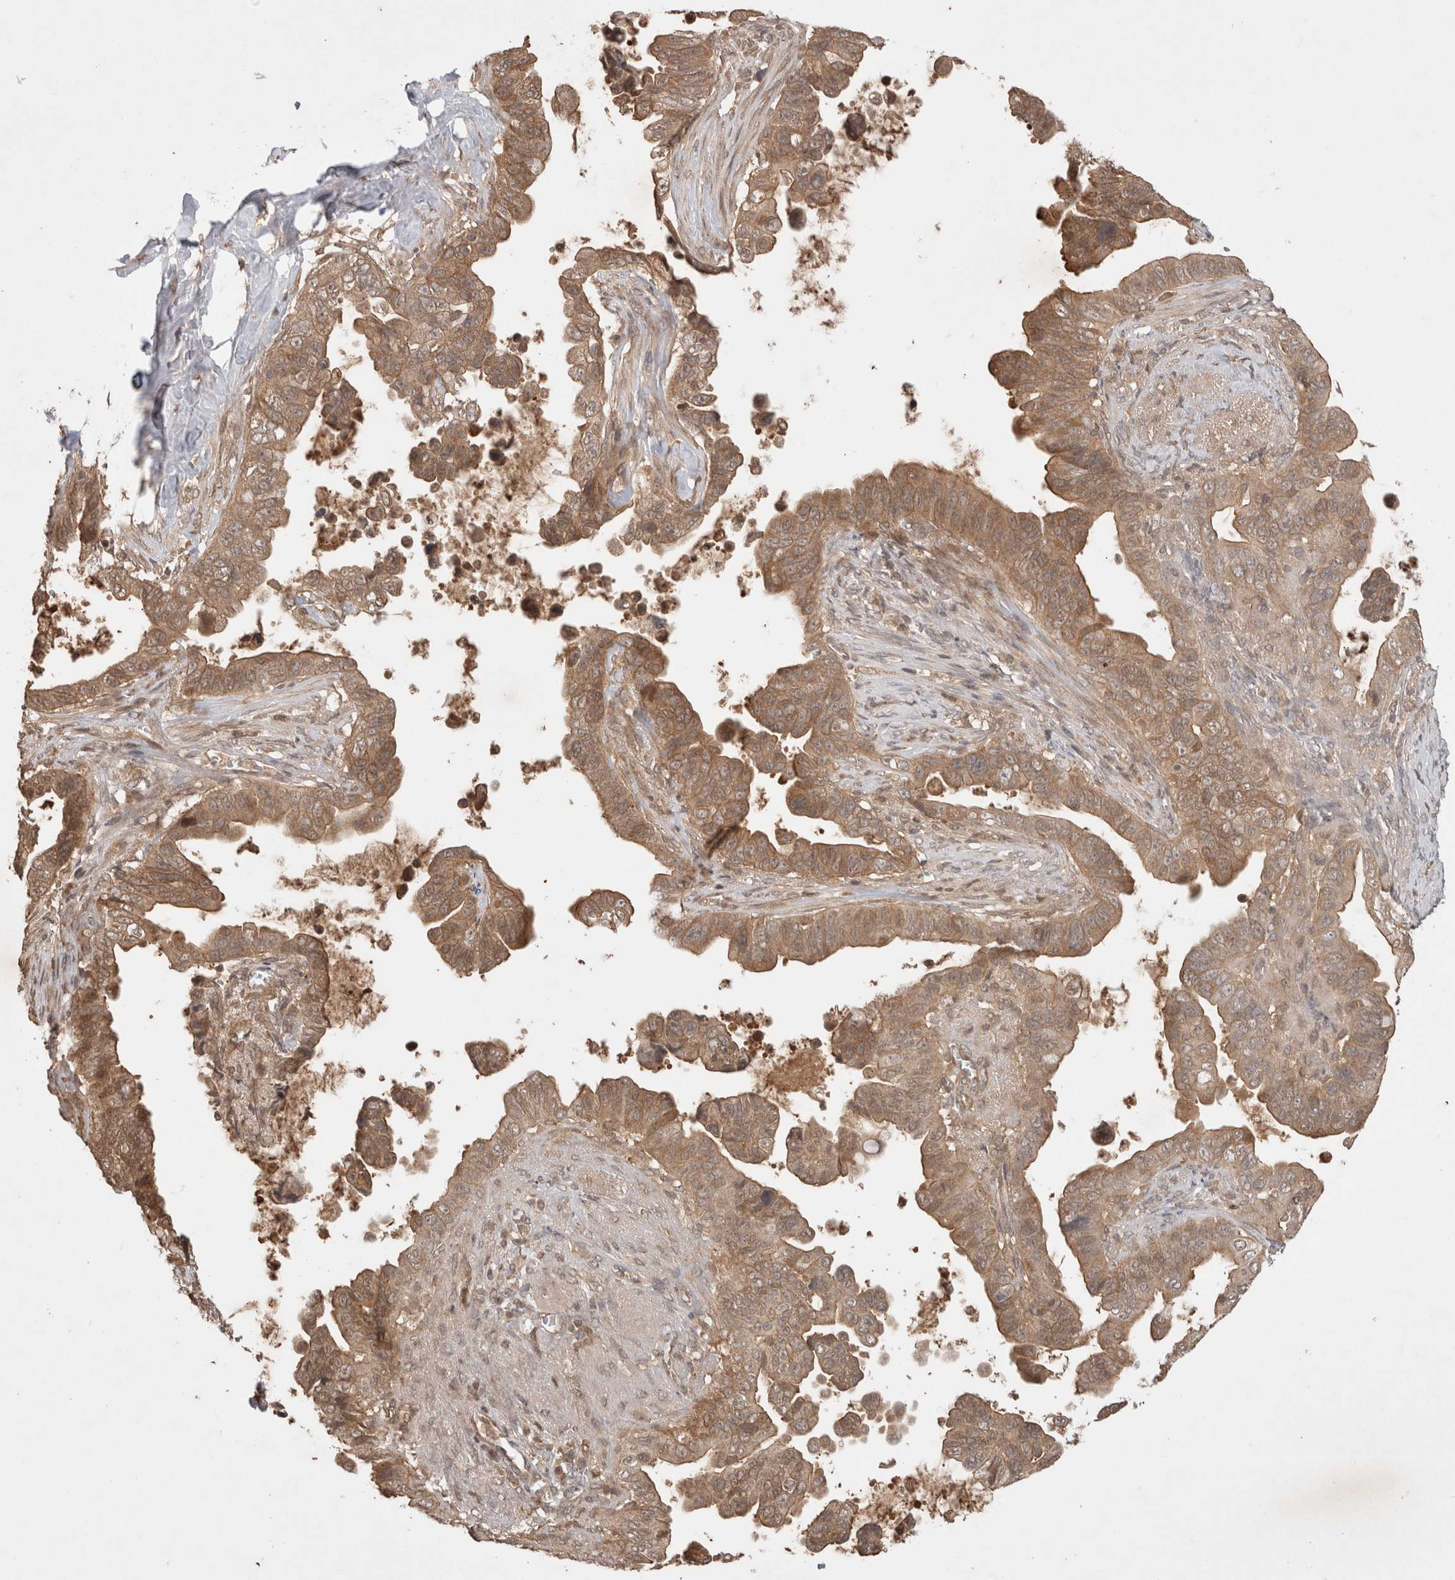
{"staining": {"intensity": "moderate", "quantity": ">75%", "location": "cytoplasmic/membranous"}, "tissue": "pancreatic cancer", "cell_type": "Tumor cells", "image_type": "cancer", "snomed": [{"axis": "morphology", "description": "Adenocarcinoma, NOS"}, {"axis": "topography", "description": "Pancreas"}], "caption": "Immunohistochemical staining of human pancreatic adenocarcinoma shows medium levels of moderate cytoplasmic/membranous protein positivity in approximately >75% of tumor cells.", "gene": "PRMT3", "patient": {"sex": "female", "age": 72}}